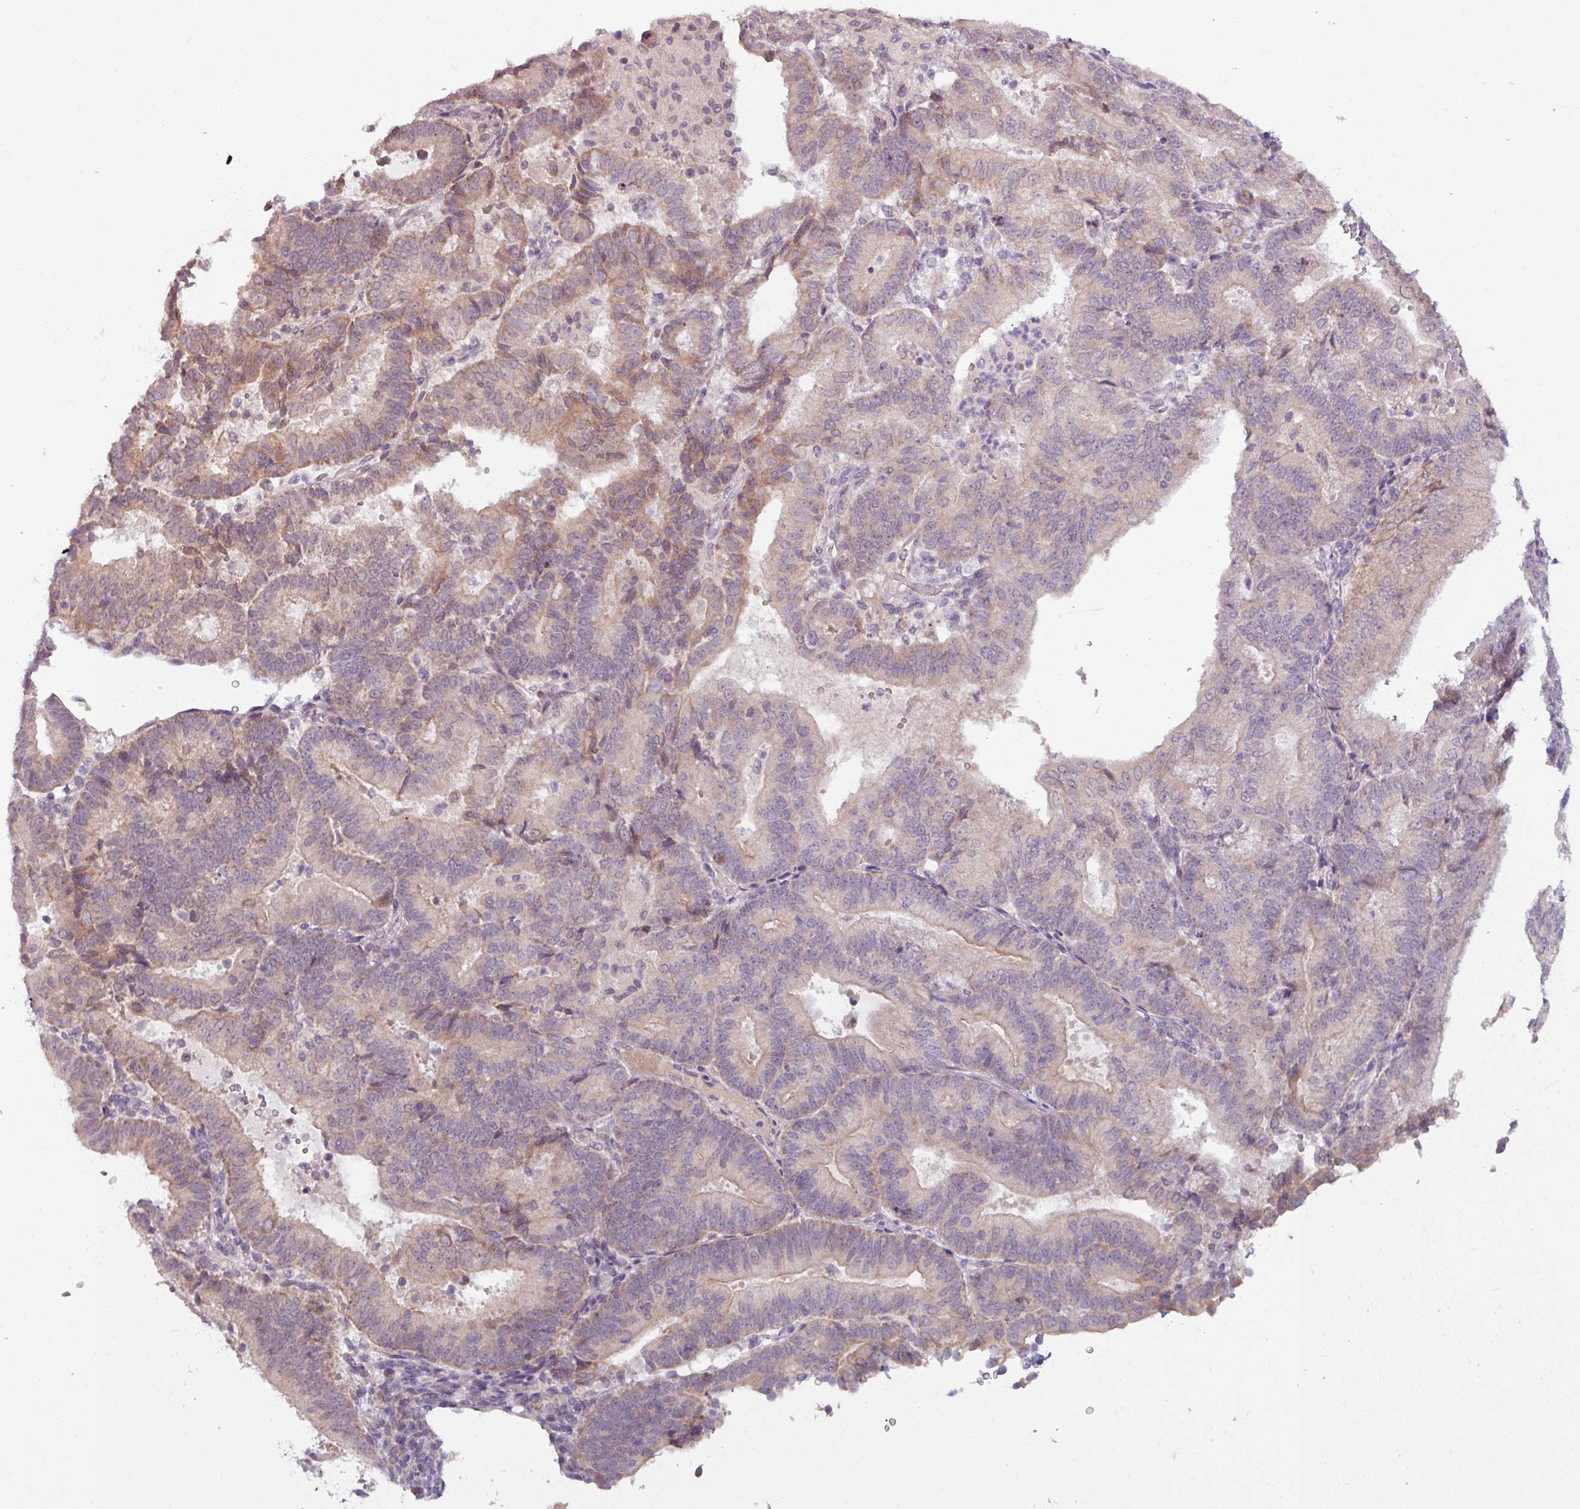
{"staining": {"intensity": "weak", "quantity": "25%-75%", "location": "cytoplasmic/membranous"}, "tissue": "endometrial cancer", "cell_type": "Tumor cells", "image_type": "cancer", "snomed": [{"axis": "morphology", "description": "Adenocarcinoma, NOS"}, {"axis": "topography", "description": "Endometrium"}], "caption": "Brown immunohistochemical staining in human endometrial adenocarcinoma shows weak cytoplasmic/membranous positivity in about 25%-75% of tumor cells.", "gene": "OGFOD3", "patient": {"sex": "female", "age": 70}}